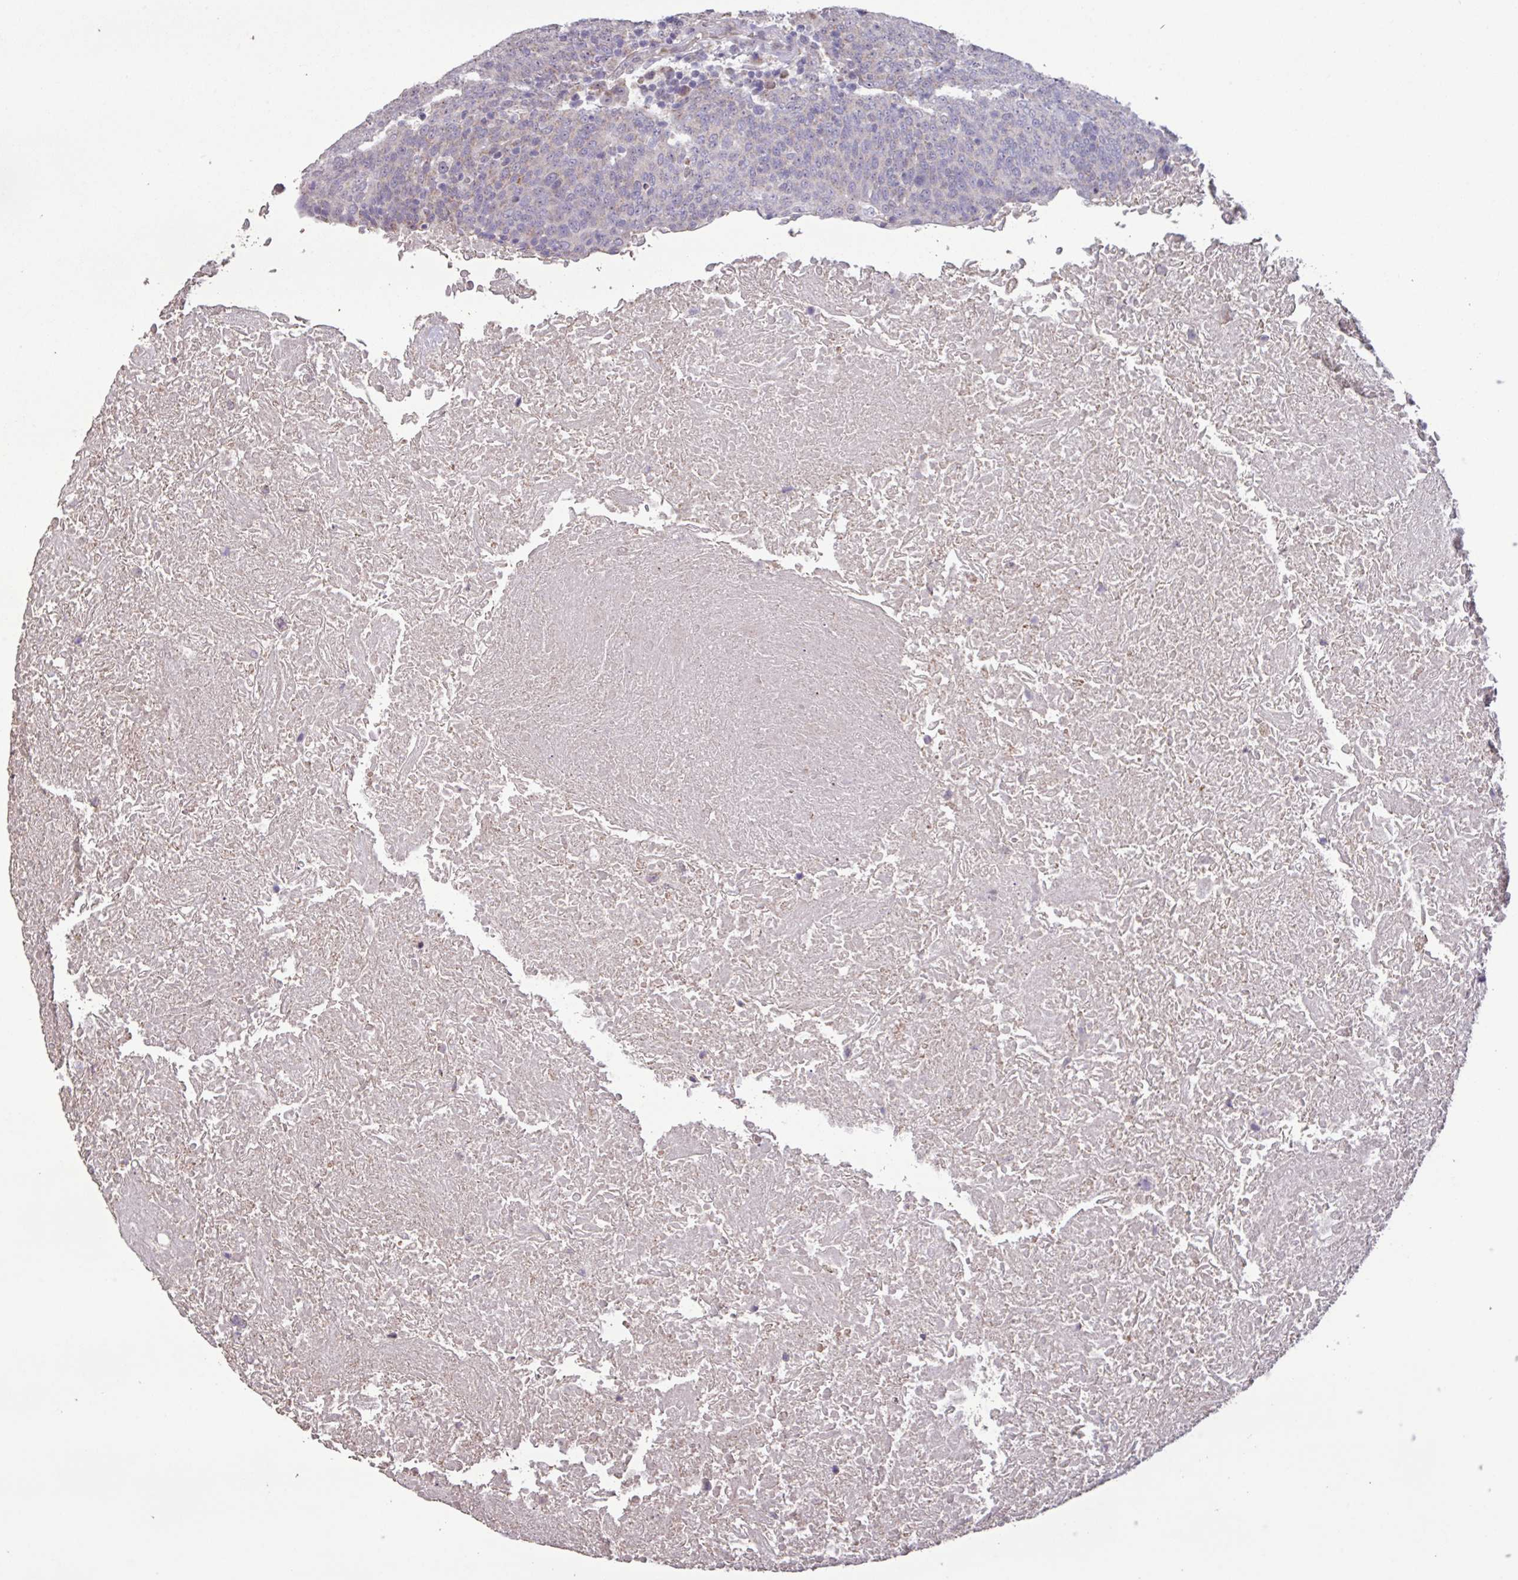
{"staining": {"intensity": "weak", "quantity": "<25%", "location": "cytoplasmic/membranous"}, "tissue": "head and neck cancer", "cell_type": "Tumor cells", "image_type": "cancer", "snomed": [{"axis": "morphology", "description": "Squamous cell carcinoma, NOS"}, {"axis": "morphology", "description": "Squamous cell carcinoma, metastatic, NOS"}, {"axis": "topography", "description": "Lymph node"}, {"axis": "topography", "description": "Head-Neck"}], "caption": "Photomicrograph shows no significant protein expression in tumor cells of metastatic squamous cell carcinoma (head and neck).", "gene": "L3MBTL3", "patient": {"sex": "male", "age": 62}}